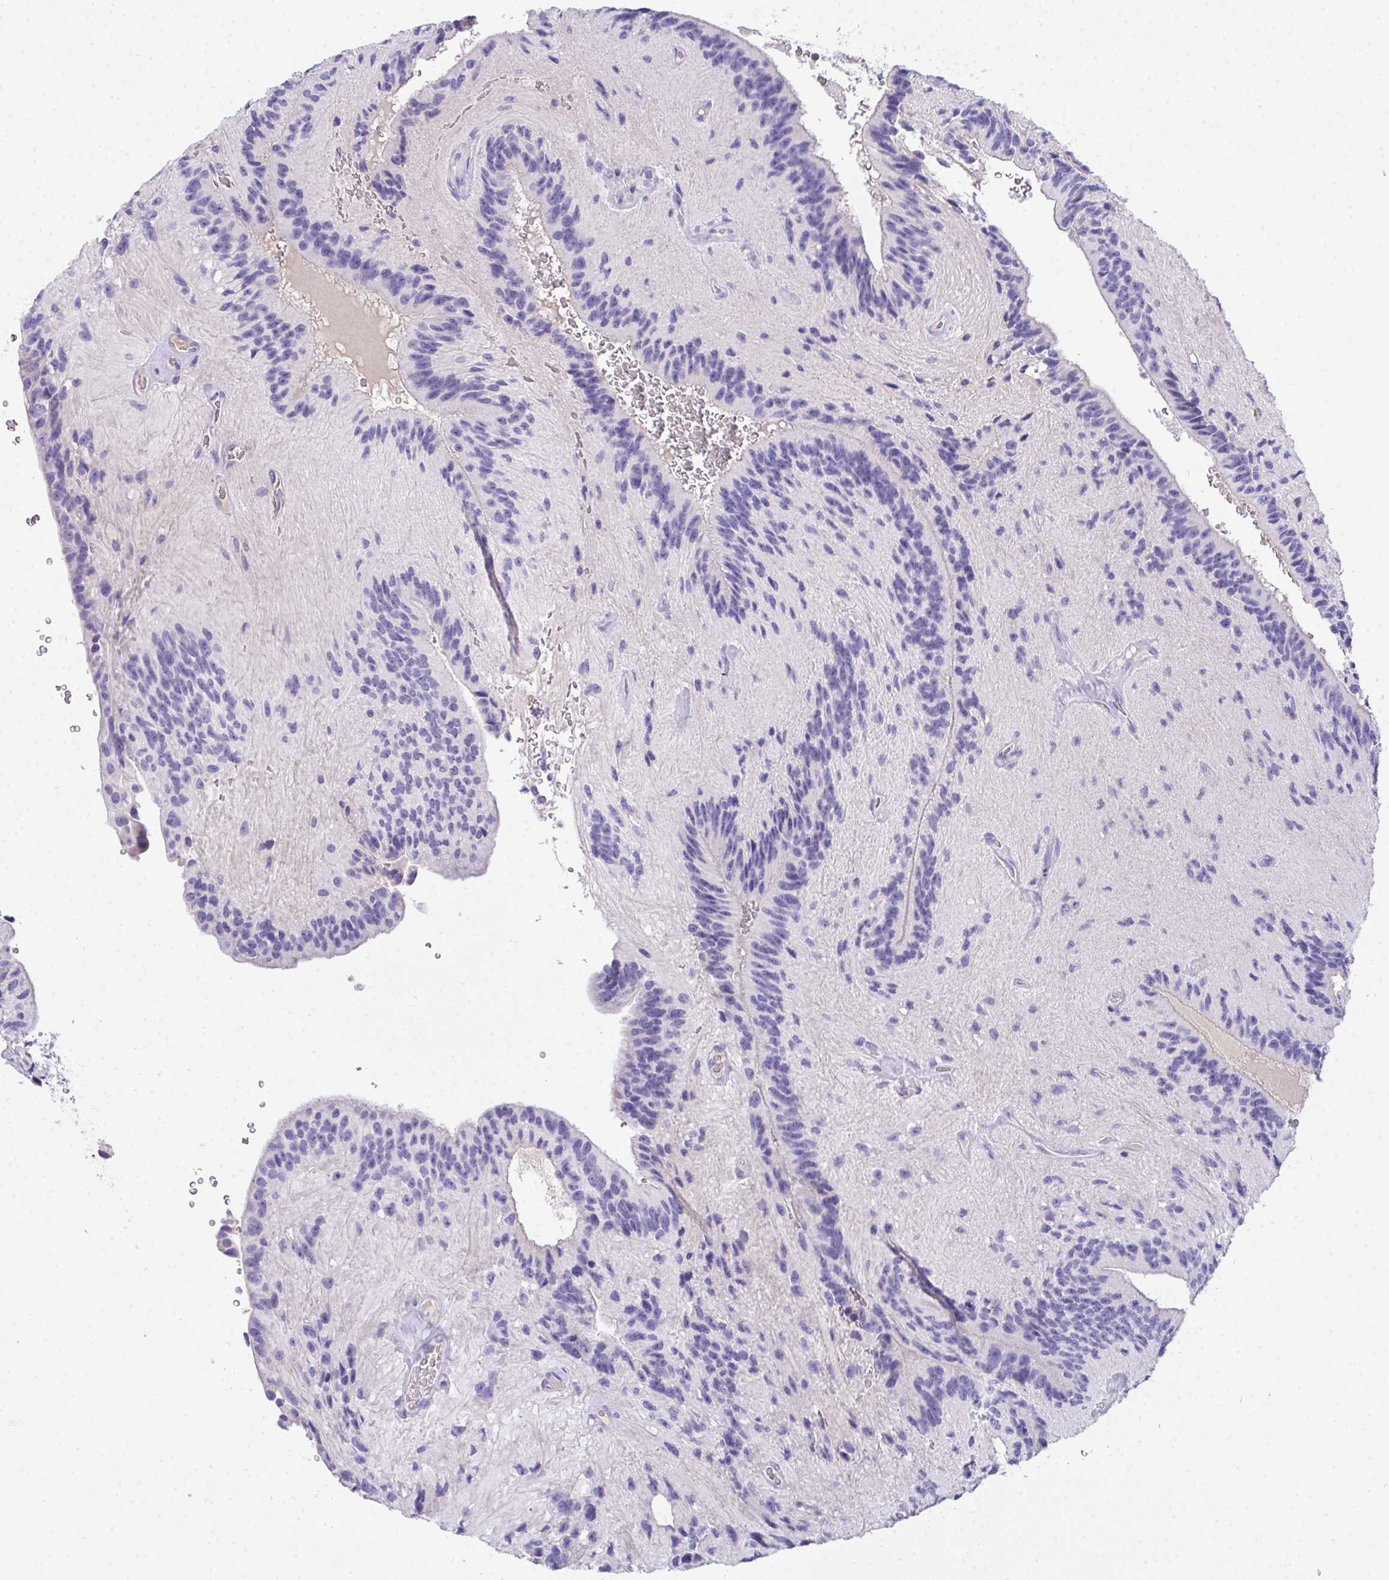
{"staining": {"intensity": "negative", "quantity": "none", "location": "none"}, "tissue": "glioma", "cell_type": "Tumor cells", "image_type": "cancer", "snomed": [{"axis": "morphology", "description": "Glioma, malignant, Low grade"}, {"axis": "topography", "description": "Brain"}], "caption": "Image shows no significant protein expression in tumor cells of glioma.", "gene": "COA5", "patient": {"sex": "male", "age": 31}}